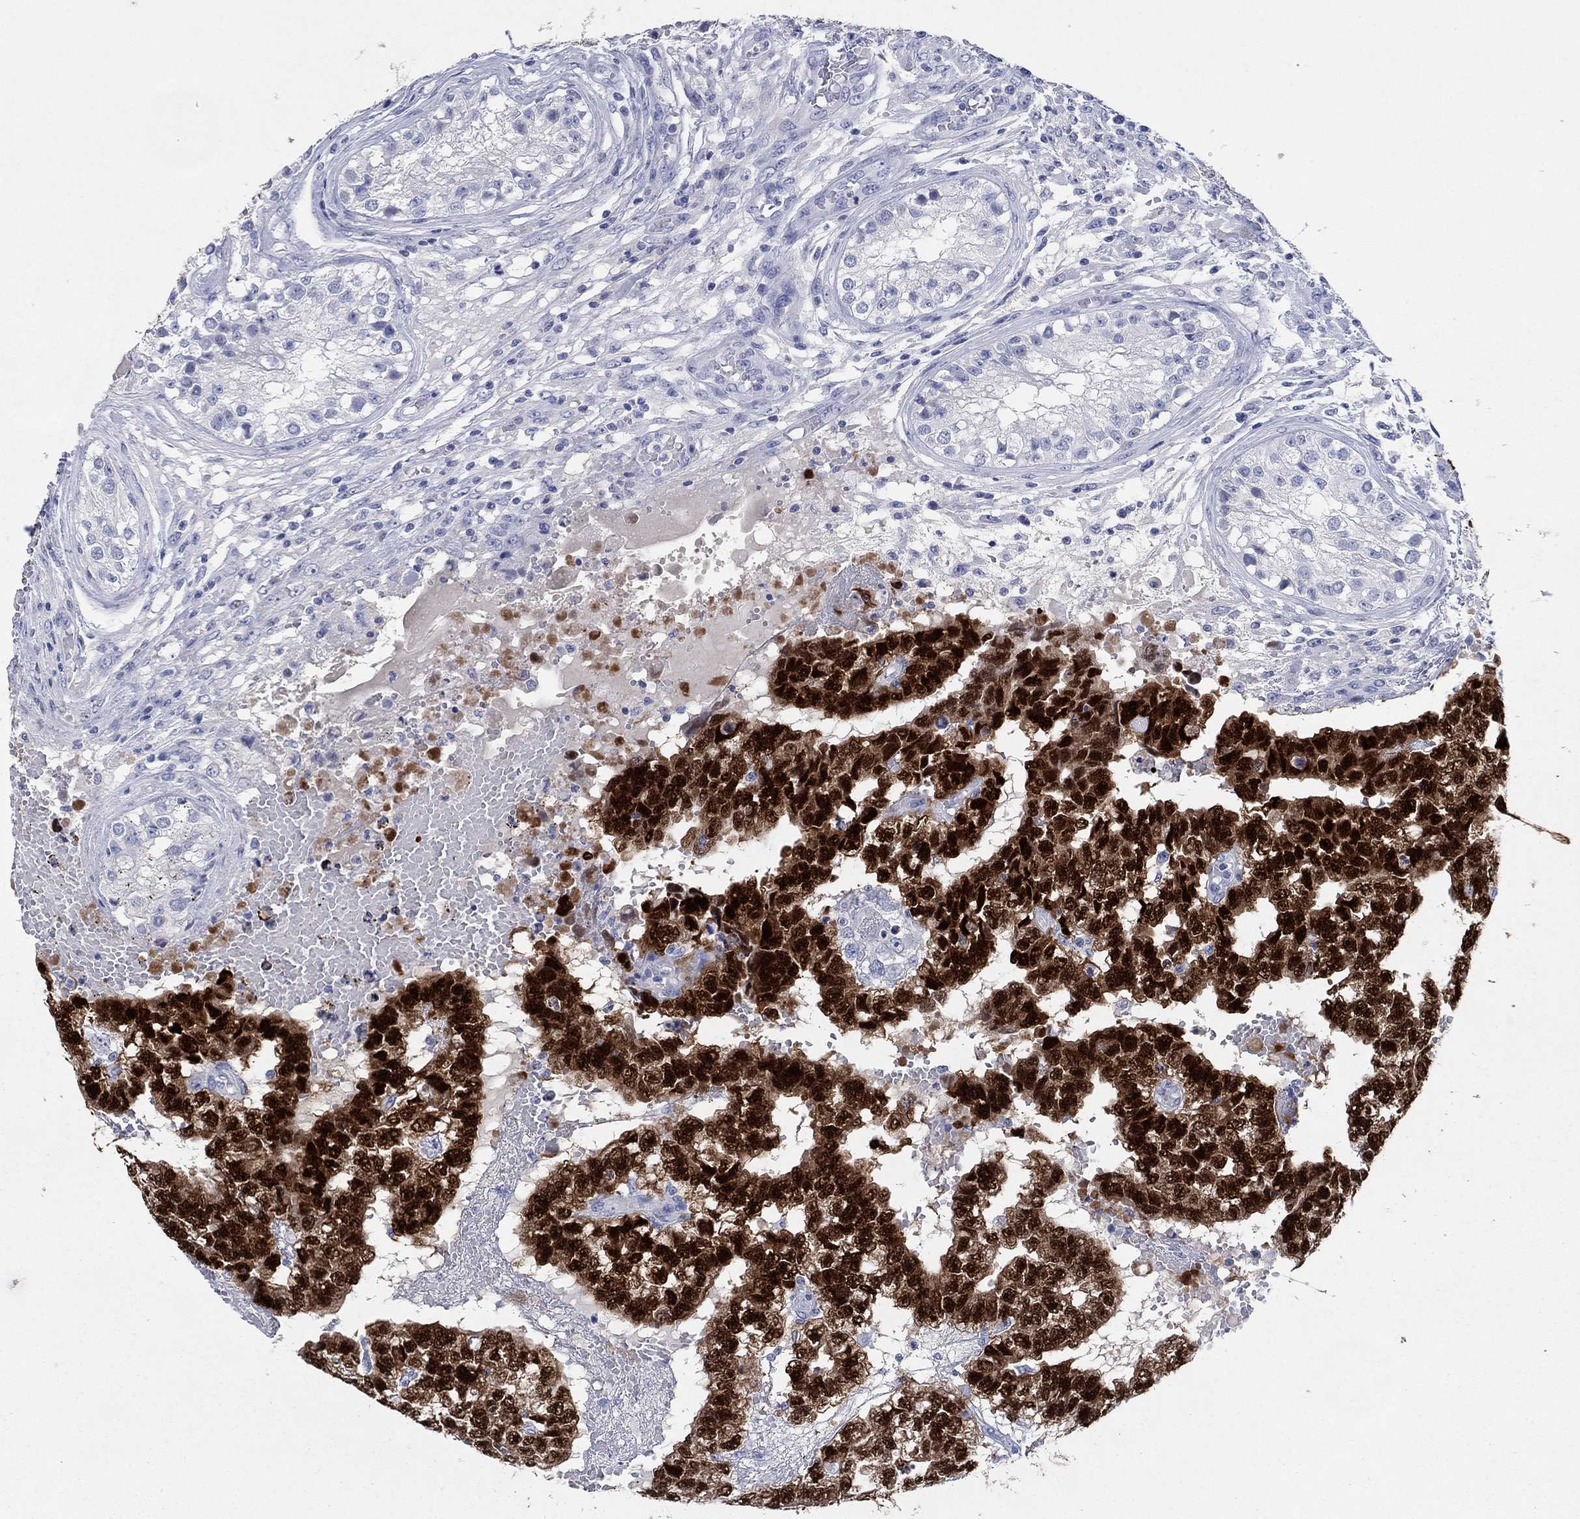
{"staining": {"intensity": "strong", "quantity": ">75%", "location": "cytoplasmic/membranous,nuclear"}, "tissue": "testis cancer", "cell_type": "Tumor cells", "image_type": "cancer", "snomed": [{"axis": "morphology", "description": "Carcinoma, Embryonal, NOS"}, {"axis": "topography", "description": "Testis"}], "caption": "Protein analysis of testis cancer (embryonal carcinoma) tissue demonstrates strong cytoplasmic/membranous and nuclear positivity in approximately >75% of tumor cells.", "gene": "POU5F1", "patient": {"sex": "male", "age": 25}}